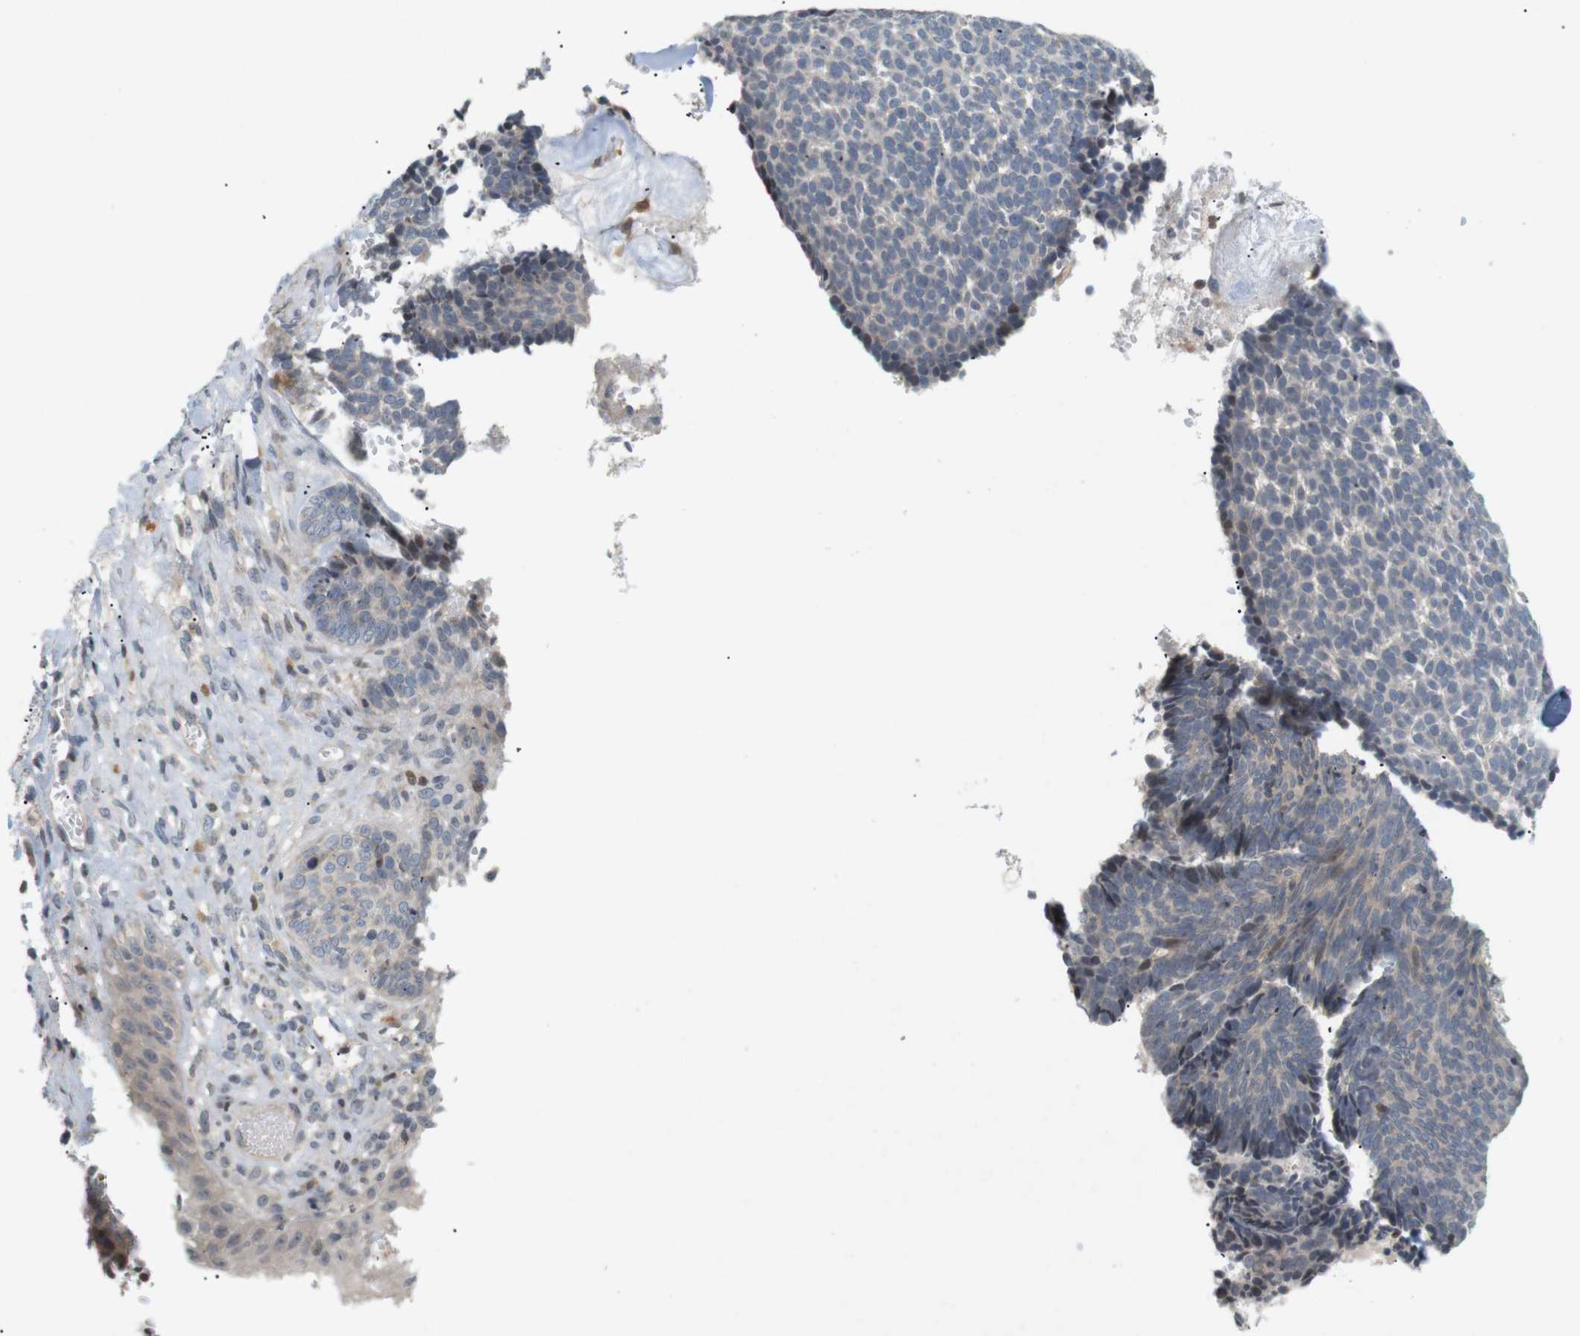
{"staining": {"intensity": "negative", "quantity": "none", "location": "none"}, "tissue": "skin cancer", "cell_type": "Tumor cells", "image_type": "cancer", "snomed": [{"axis": "morphology", "description": "Basal cell carcinoma"}, {"axis": "topography", "description": "Skin"}], "caption": "Tumor cells are negative for brown protein staining in skin cancer (basal cell carcinoma).", "gene": "PPP1R14A", "patient": {"sex": "male", "age": 84}}